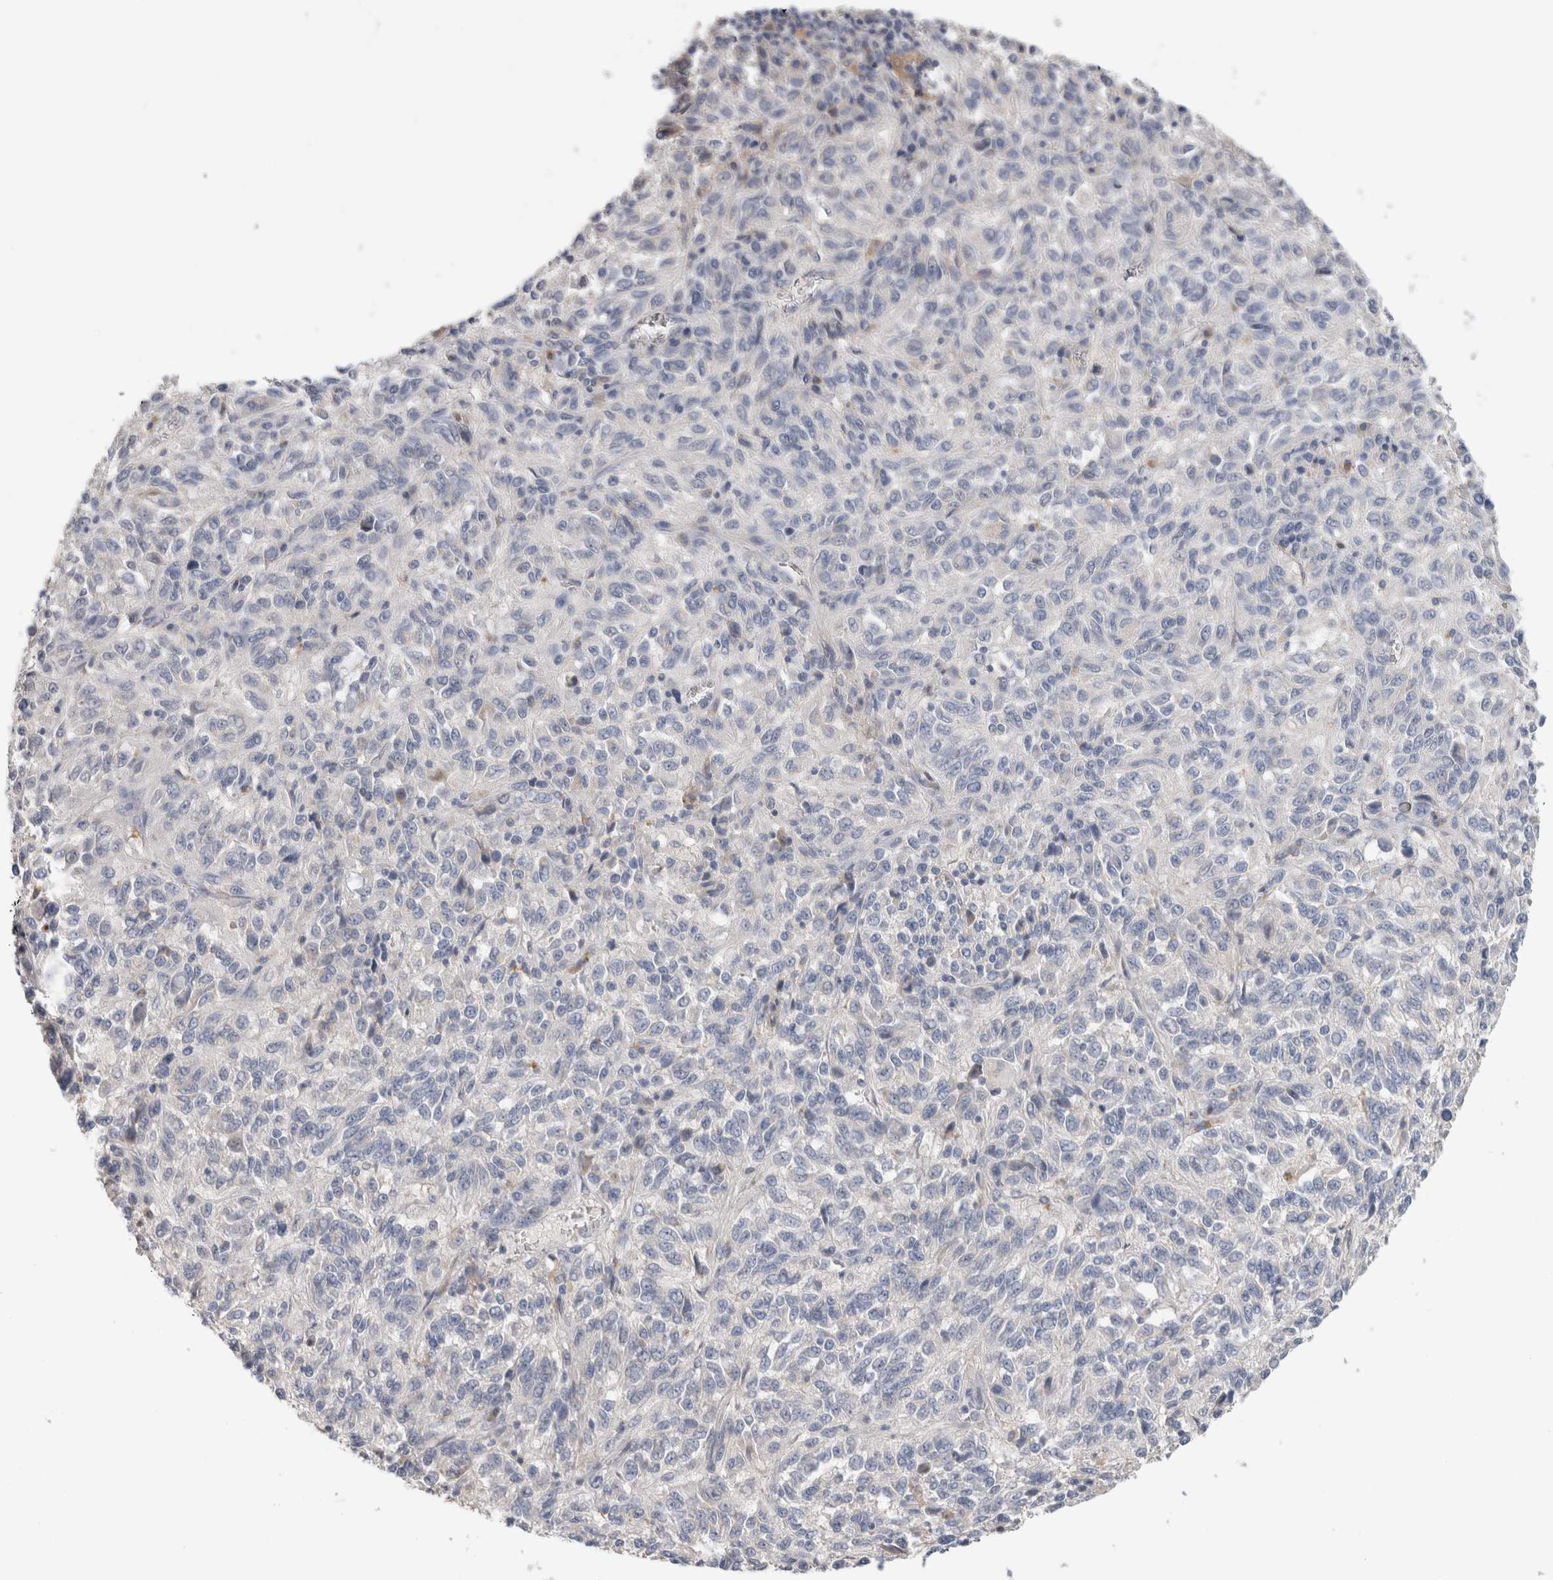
{"staining": {"intensity": "negative", "quantity": "none", "location": "none"}, "tissue": "melanoma", "cell_type": "Tumor cells", "image_type": "cancer", "snomed": [{"axis": "morphology", "description": "Malignant melanoma, Metastatic site"}, {"axis": "topography", "description": "Lung"}], "caption": "The micrograph reveals no significant positivity in tumor cells of melanoma. (Stains: DAB (3,3'-diaminobenzidine) immunohistochemistry with hematoxylin counter stain, Microscopy: brightfield microscopy at high magnification).", "gene": "SCGB1A1", "patient": {"sex": "male", "age": 64}}